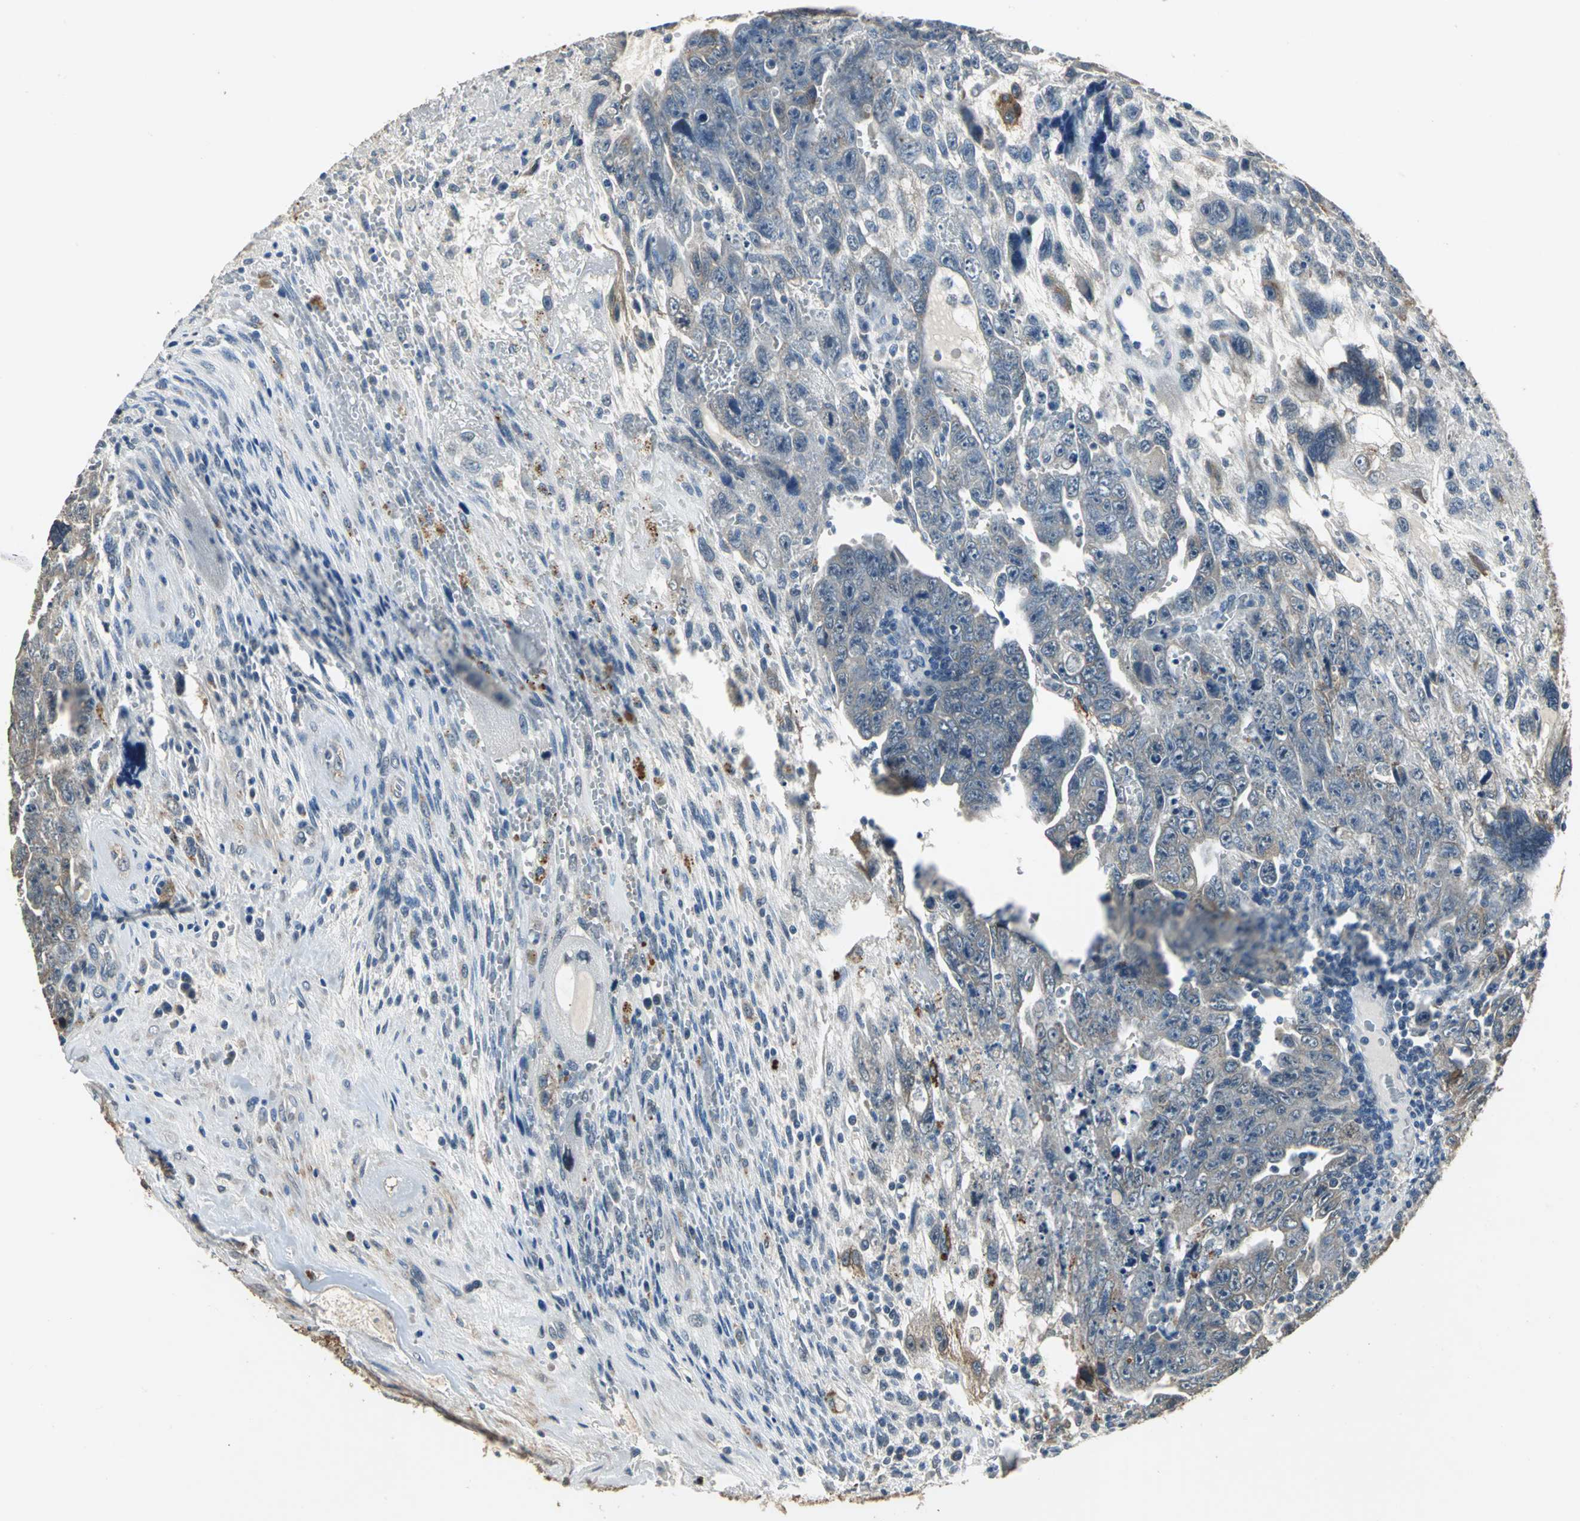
{"staining": {"intensity": "weak", "quantity": ">75%", "location": "cytoplasmic/membranous"}, "tissue": "testis cancer", "cell_type": "Tumor cells", "image_type": "cancer", "snomed": [{"axis": "morphology", "description": "Carcinoma, Embryonal, NOS"}, {"axis": "topography", "description": "Testis"}], "caption": "A brown stain highlights weak cytoplasmic/membranous positivity of a protein in embryonal carcinoma (testis) tumor cells.", "gene": "OCLN", "patient": {"sex": "male", "age": 28}}